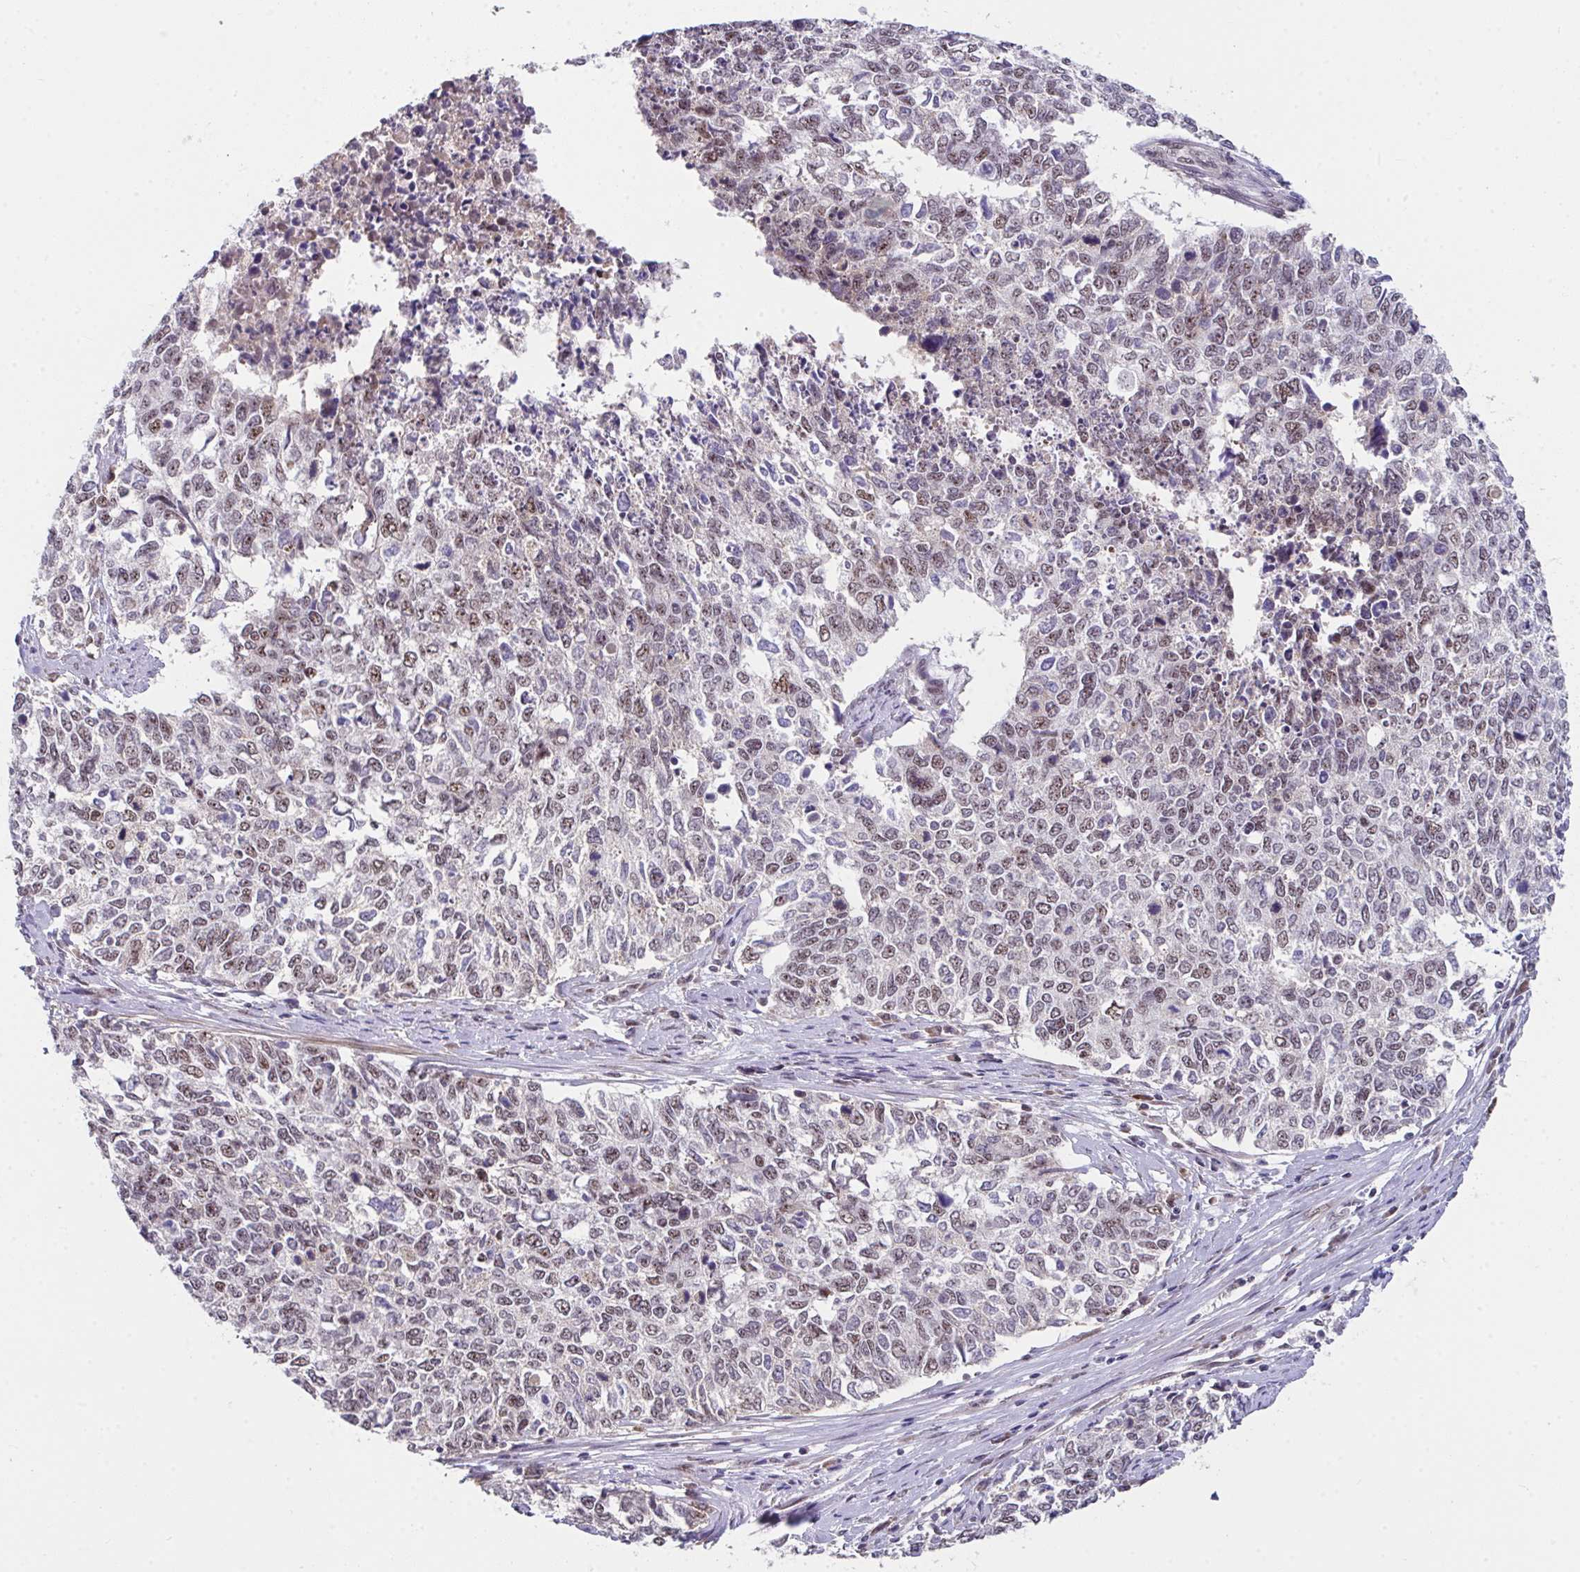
{"staining": {"intensity": "weak", "quantity": ">75%", "location": "nuclear"}, "tissue": "cervical cancer", "cell_type": "Tumor cells", "image_type": "cancer", "snomed": [{"axis": "morphology", "description": "Adenocarcinoma, NOS"}, {"axis": "topography", "description": "Cervix"}], "caption": "The micrograph shows staining of cervical cancer, revealing weak nuclear protein positivity (brown color) within tumor cells.", "gene": "RBBP6", "patient": {"sex": "female", "age": 63}}